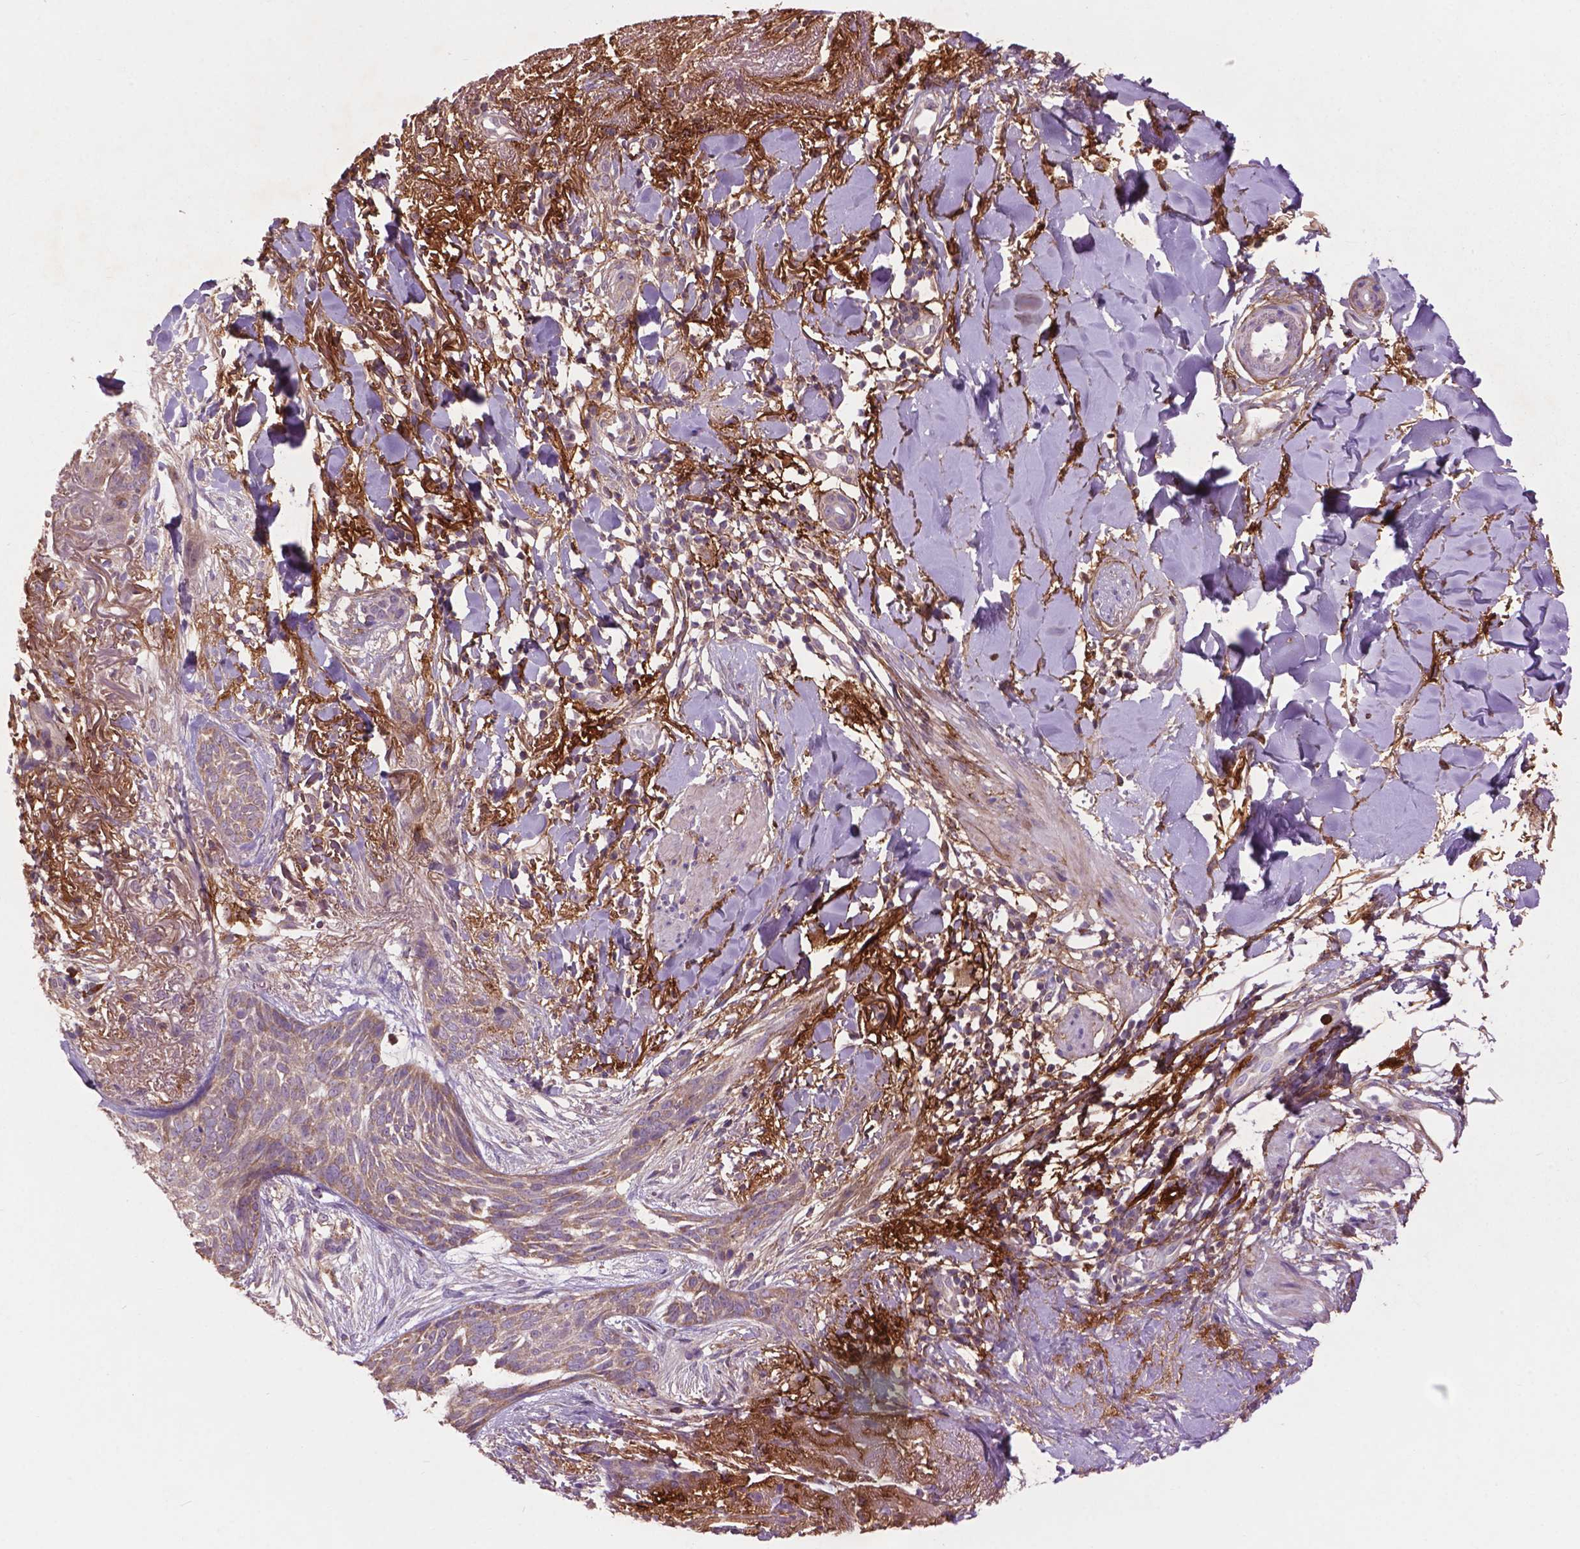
{"staining": {"intensity": "weak", "quantity": ">75%", "location": "cytoplasmic/membranous"}, "tissue": "skin cancer", "cell_type": "Tumor cells", "image_type": "cancer", "snomed": [{"axis": "morphology", "description": "Normal tissue, NOS"}, {"axis": "morphology", "description": "Basal cell carcinoma"}, {"axis": "topography", "description": "Skin"}], "caption": "IHC (DAB) staining of skin basal cell carcinoma exhibits weak cytoplasmic/membranous protein staining in about >75% of tumor cells.", "gene": "LRRC3C", "patient": {"sex": "male", "age": 84}}